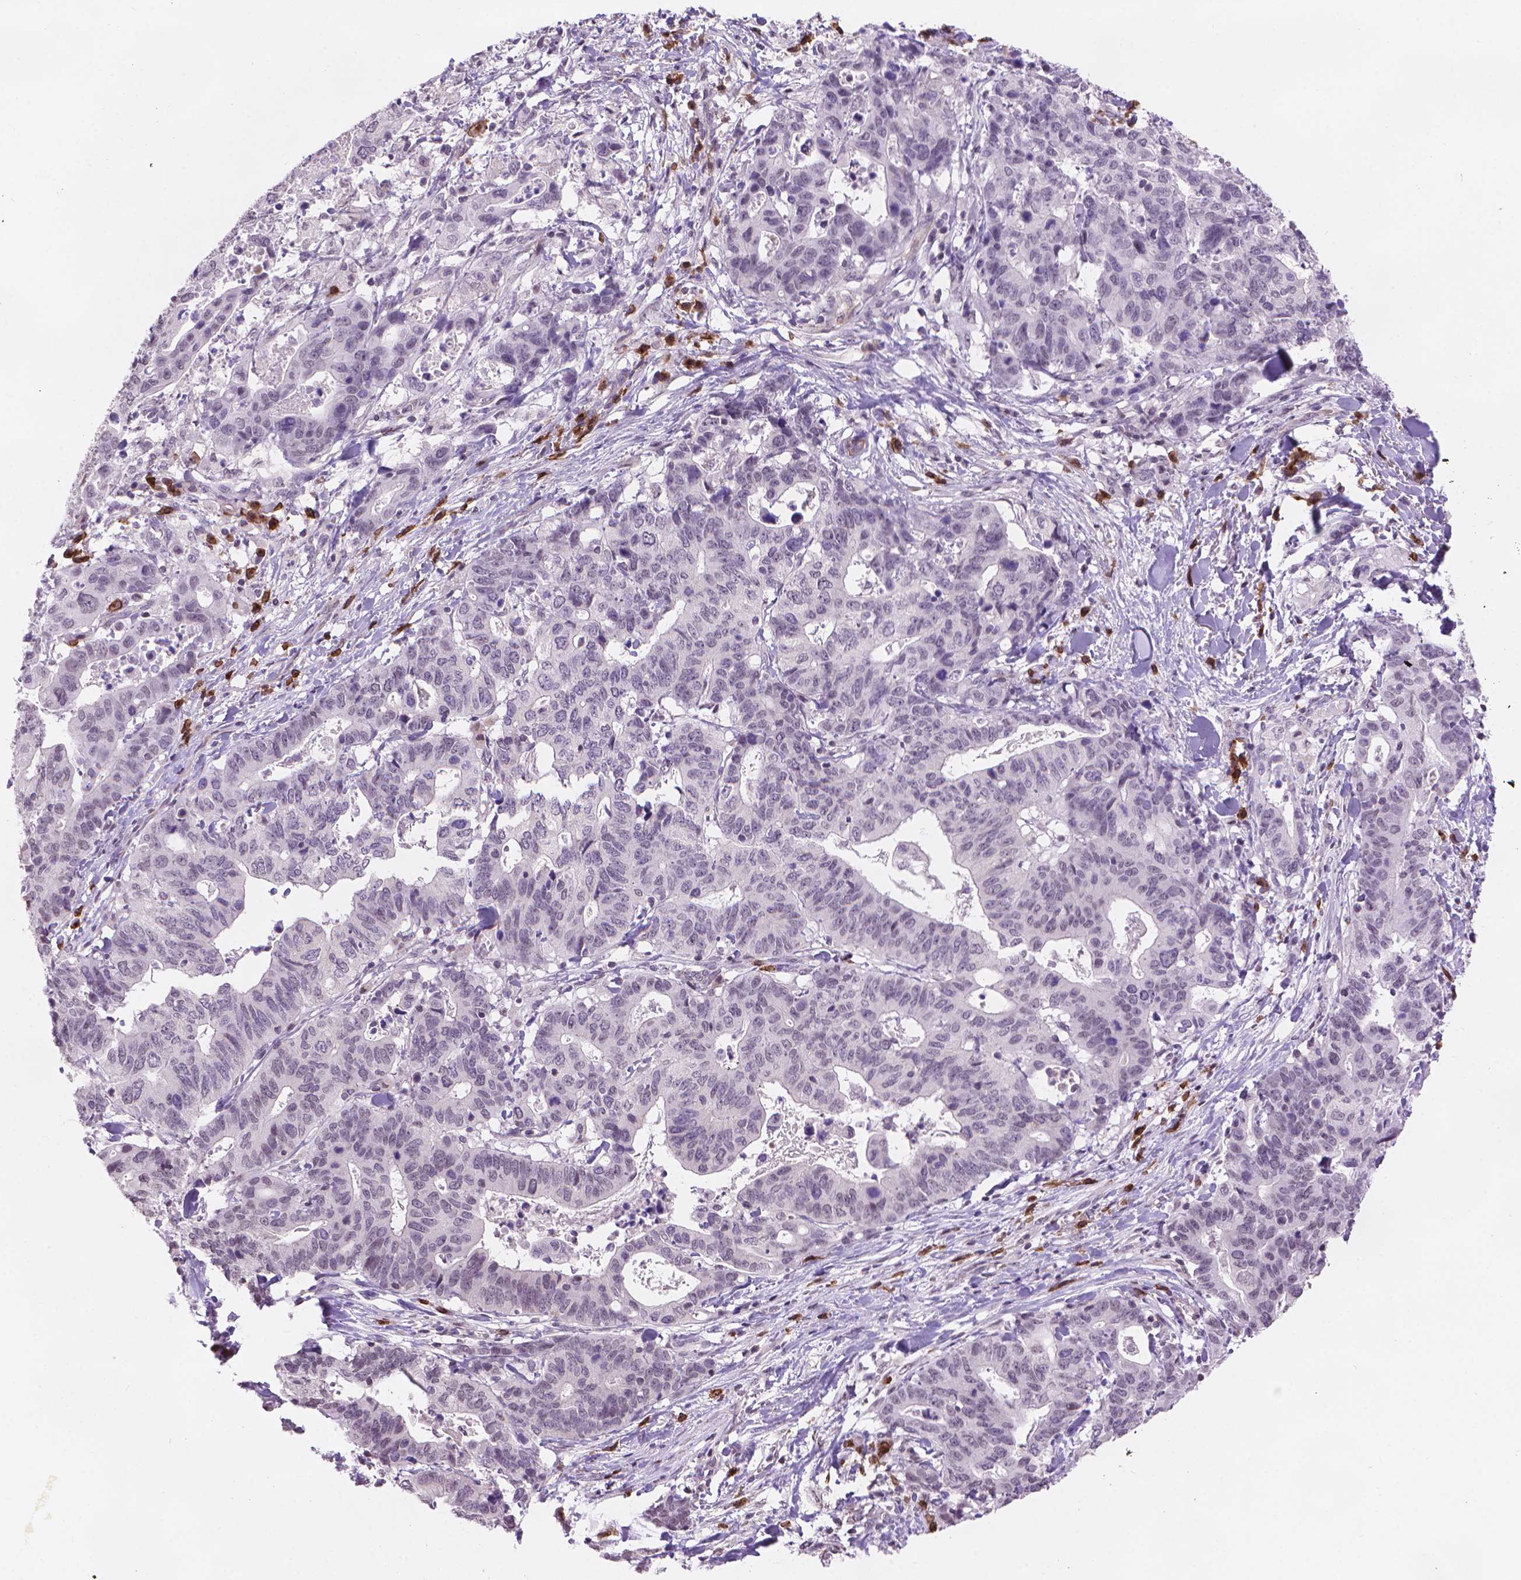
{"staining": {"intensity": "negative", "quantity": "none", "location": "none"}, "tissue": "stomach cancer", "cell_type": "Tumor cells", "image_type": "cancer", "snomed": [{"axis": "morphology", "description": "Adenocarcinoma, NOS"}, {"axis": "topography", "description": "Stomach, upper"}], "caption": "This is an IHC photomicrograph of stomach cancer (adenocarcinoma). There is no expression in tumor cells.", "gene": "TMEM184A", "patient": {"sex": "female", "age": 67}}